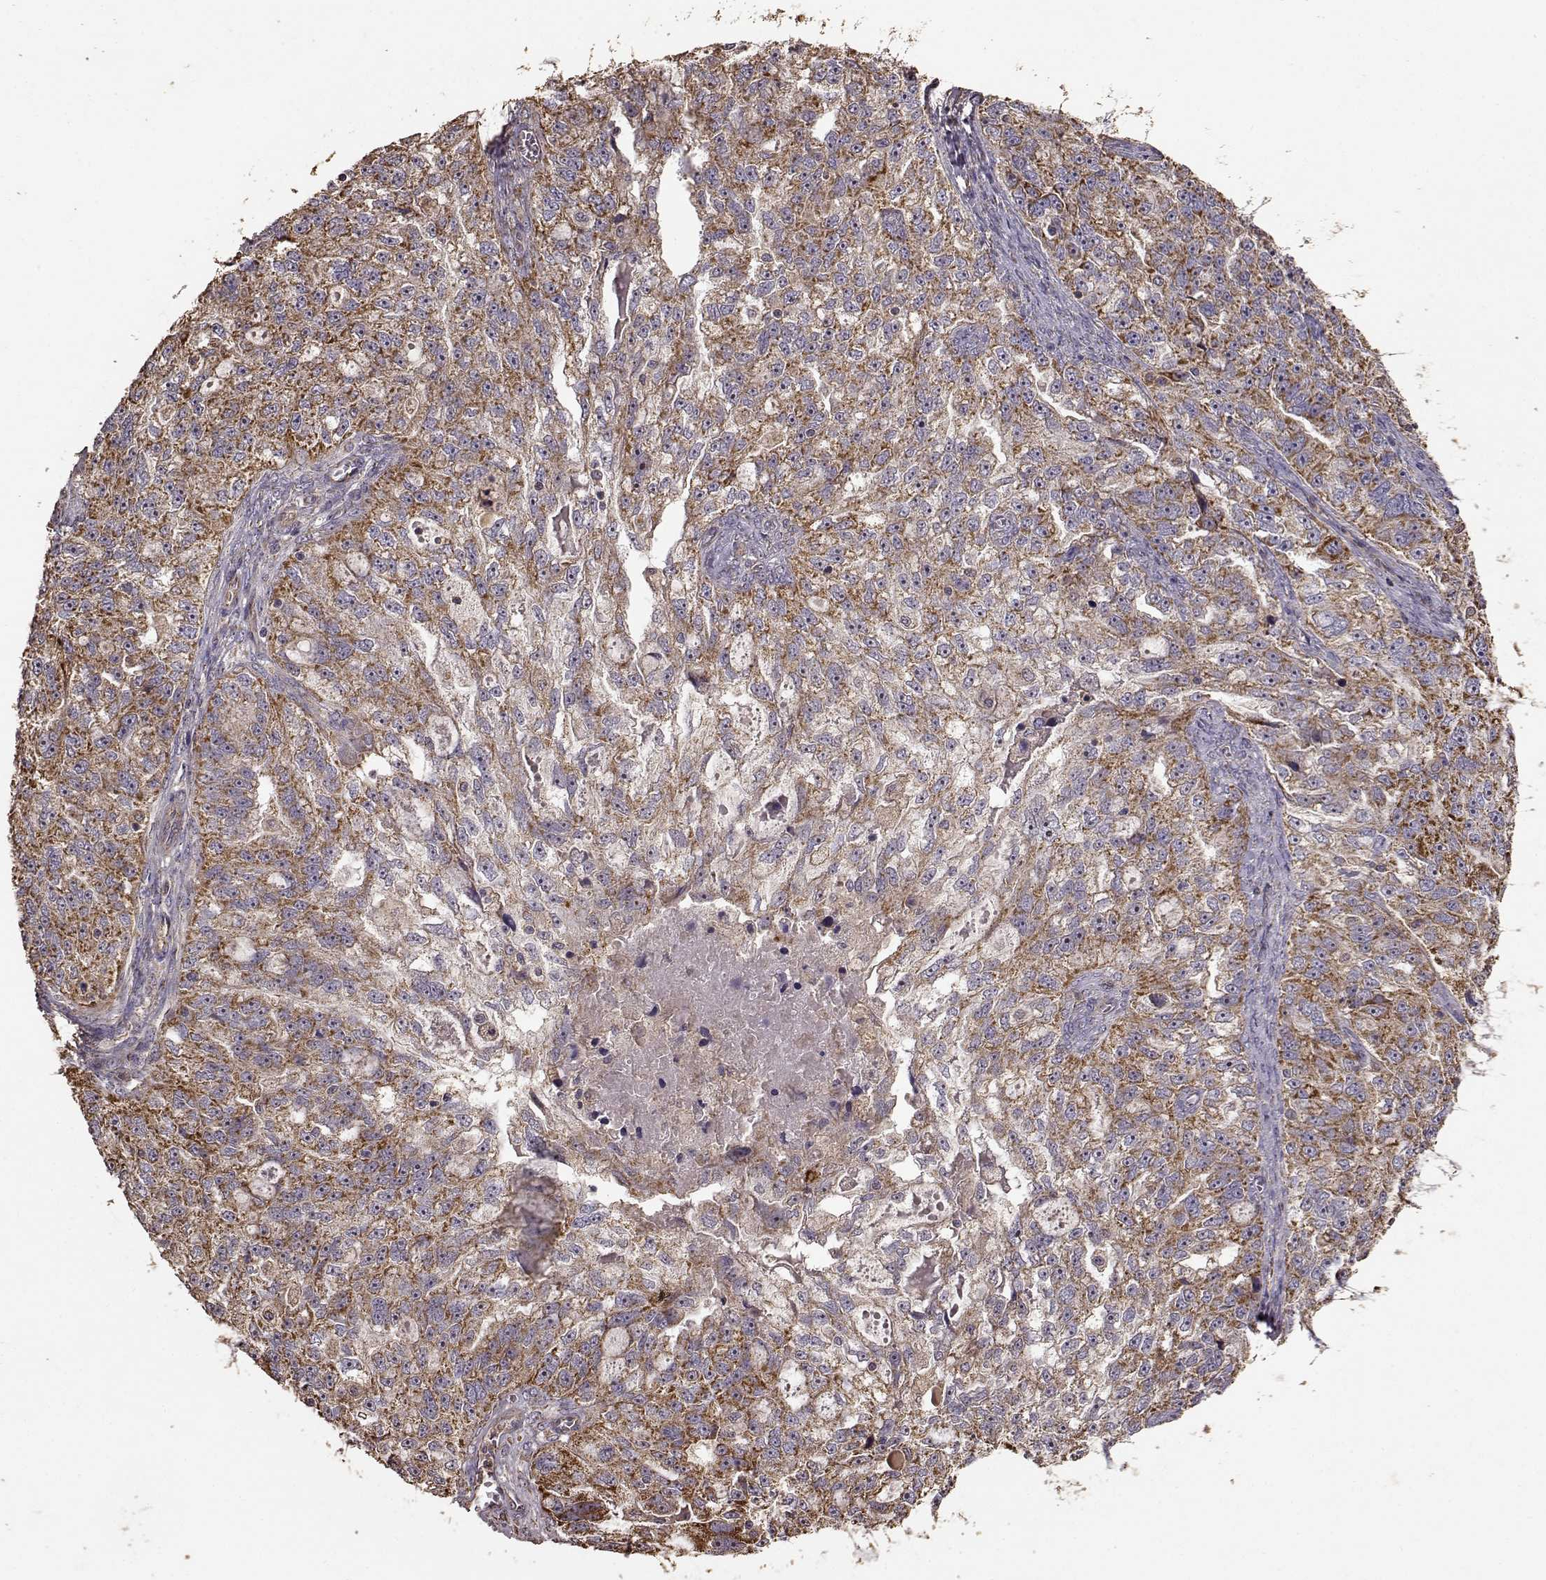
{"staining": {"intensity": "moderate", "quantity": ">75%", "location": "cytoplasmic/membranous"}, "tissue": "ovarian cancer", "cell_type": "Tumor cells", "image_type": "cancer", "snomed": [{"axis": "morphology", "description": "Cystadenocarcinoma, serous, NOS"}, {"axis": "topography", "description": "Ovary"}], "caption": "Protein staining by immunohistochemistry demonstrates moderate cytoplasmic/membranous staining in about >75% of tumor cells in ovarian cancer.", "gene": "PTGES2", "patient": {"sex": "female", "age": 51}}